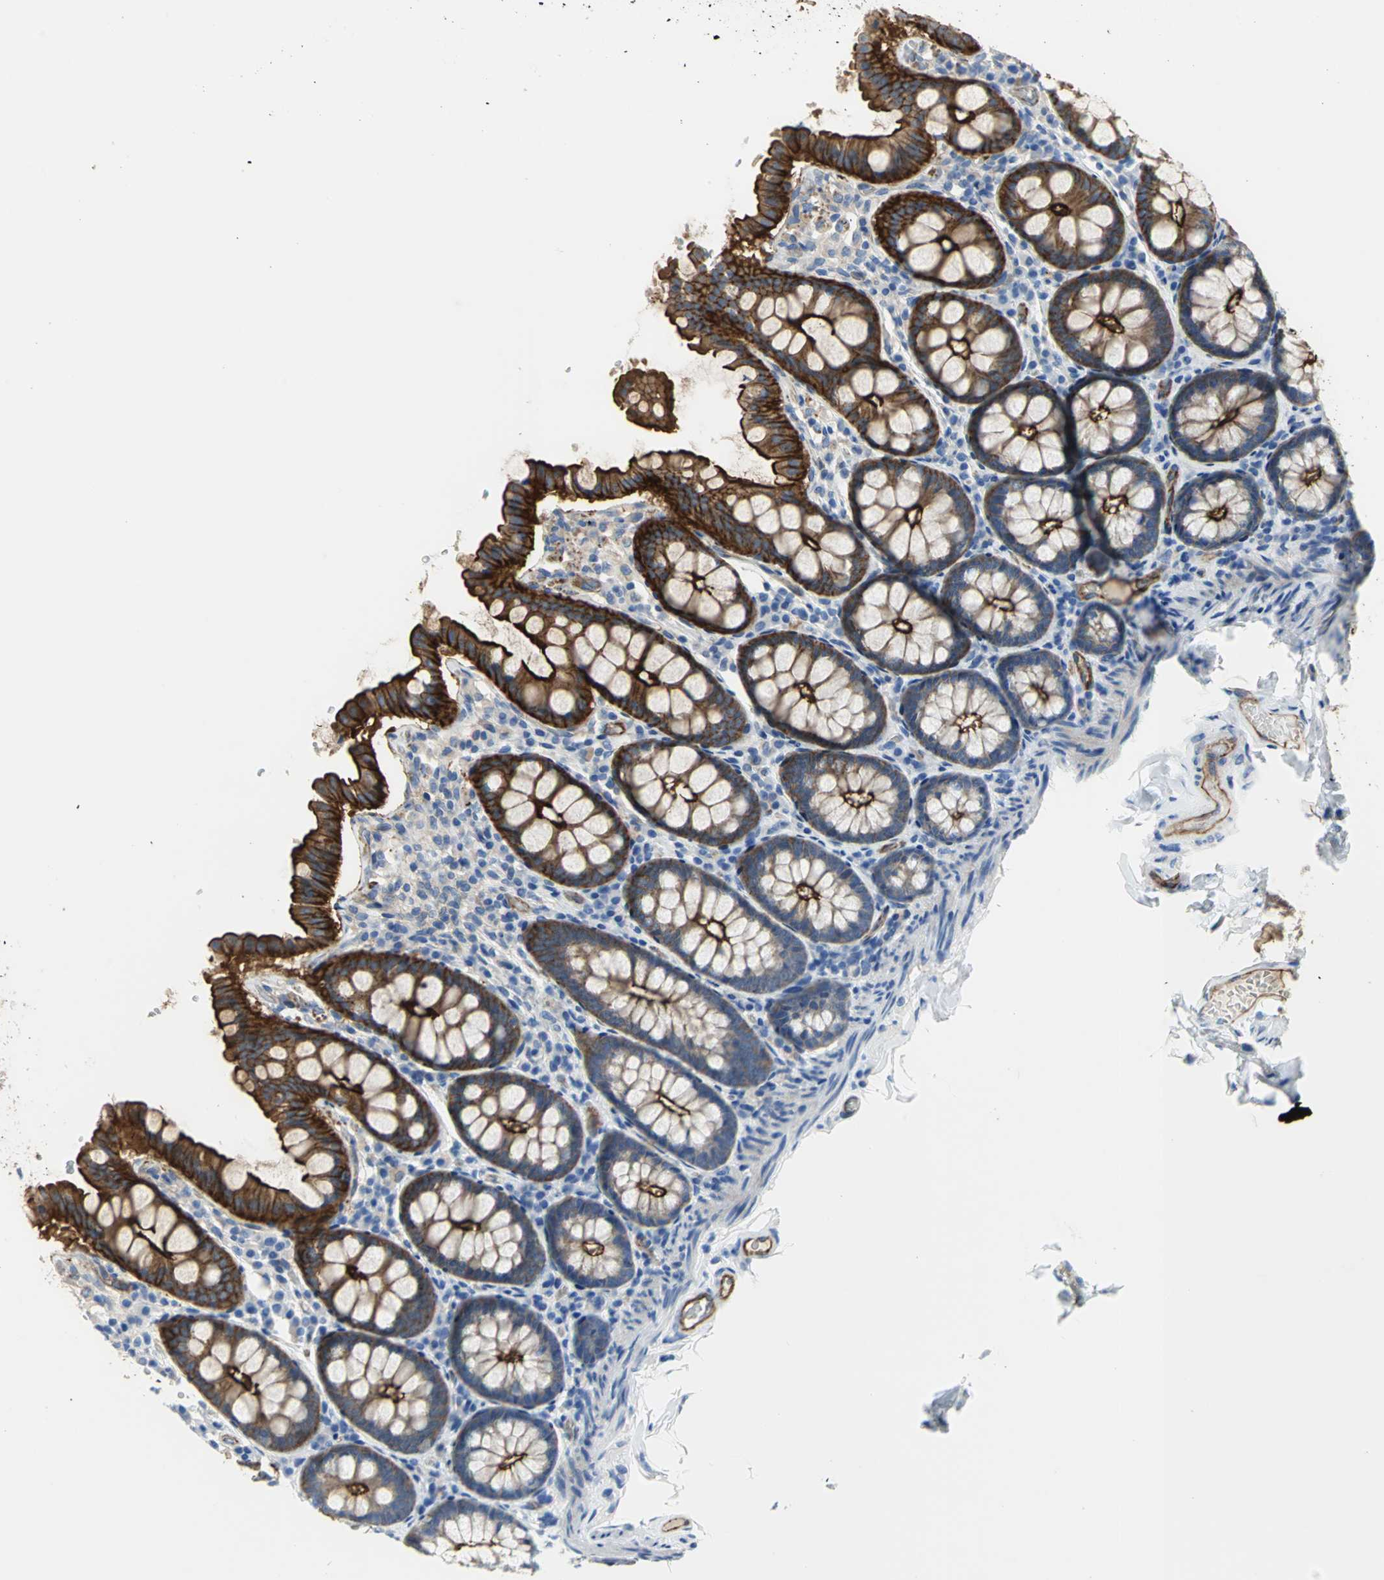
{"staining": {"intensity": "weak", "quantity": ">75%", "location": "cytoplasmic/membranous"}, "tissue": "colon", "cell_type": "Endothelial cells", "image_type": "normal", "snomed": [{"axis": "morphology", "description": "Normal tissue, NOS"}, {"axis": "topography", "description": "Colon"}], "caption": "Protein staining demonstrates weak cytoplasmic/membranous staining in about >75% of endothelial cells in normal colon. Using DAB (brown) and hematoxylin (blue) stains, captured at high magnification using brightfield microscopy.", "gene": "FLNB", "patient": {"sex": "female", "age": 61}}